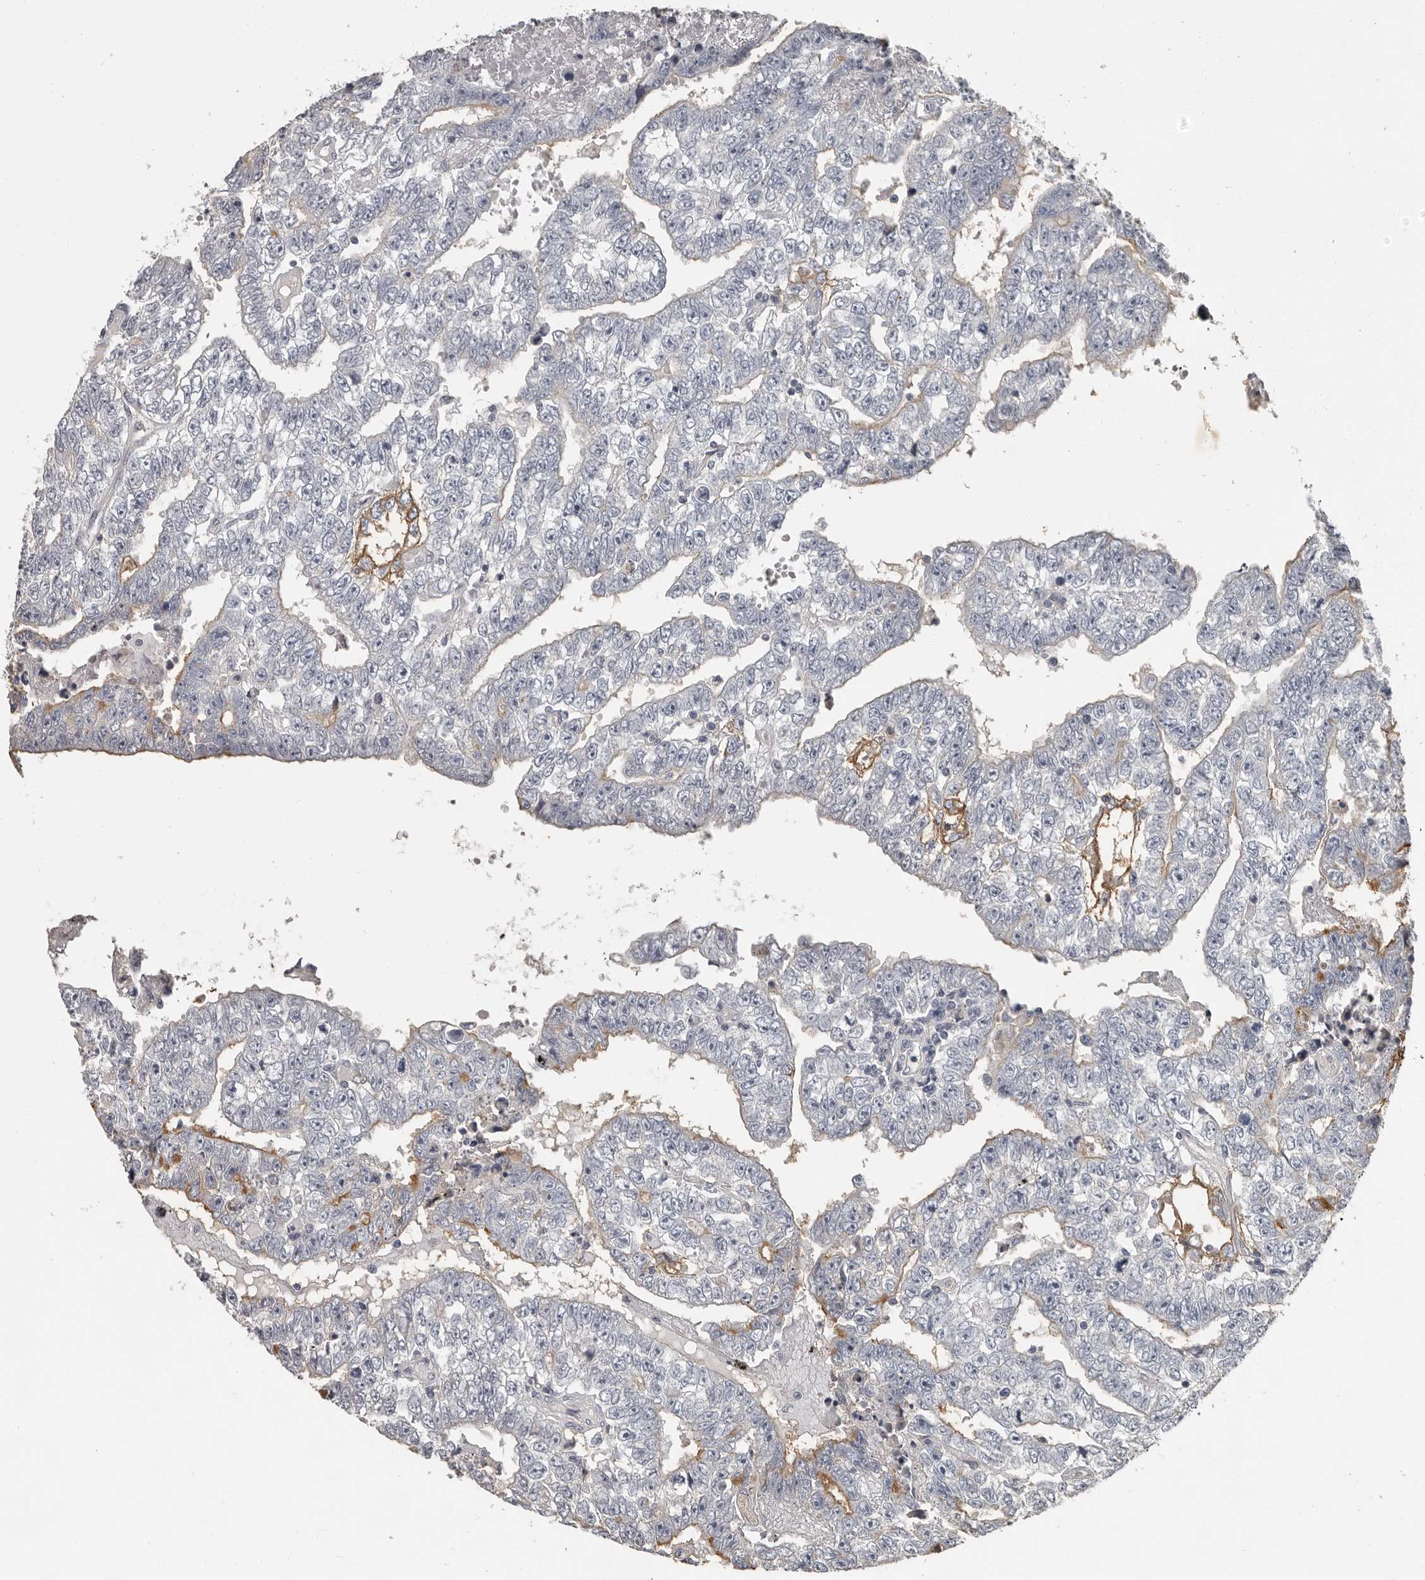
{"staining": {"intensity": "negative", "quantity": "none", "location": "none"}, "tissue": "testis cancer", "cell_type": "Tumor cells", "image_type": "cancer", "snomed": [{"axis": "morphology", "description": "Carcinoma, Embryonal, NOS"}, {"axis": "topography", "description": "Testis"}], "caption": "A histopathology image of human testis cancer is negative for staining in tumor cells.", "gene": "CA6", "patient": {"sex": "male", "age": 25}}